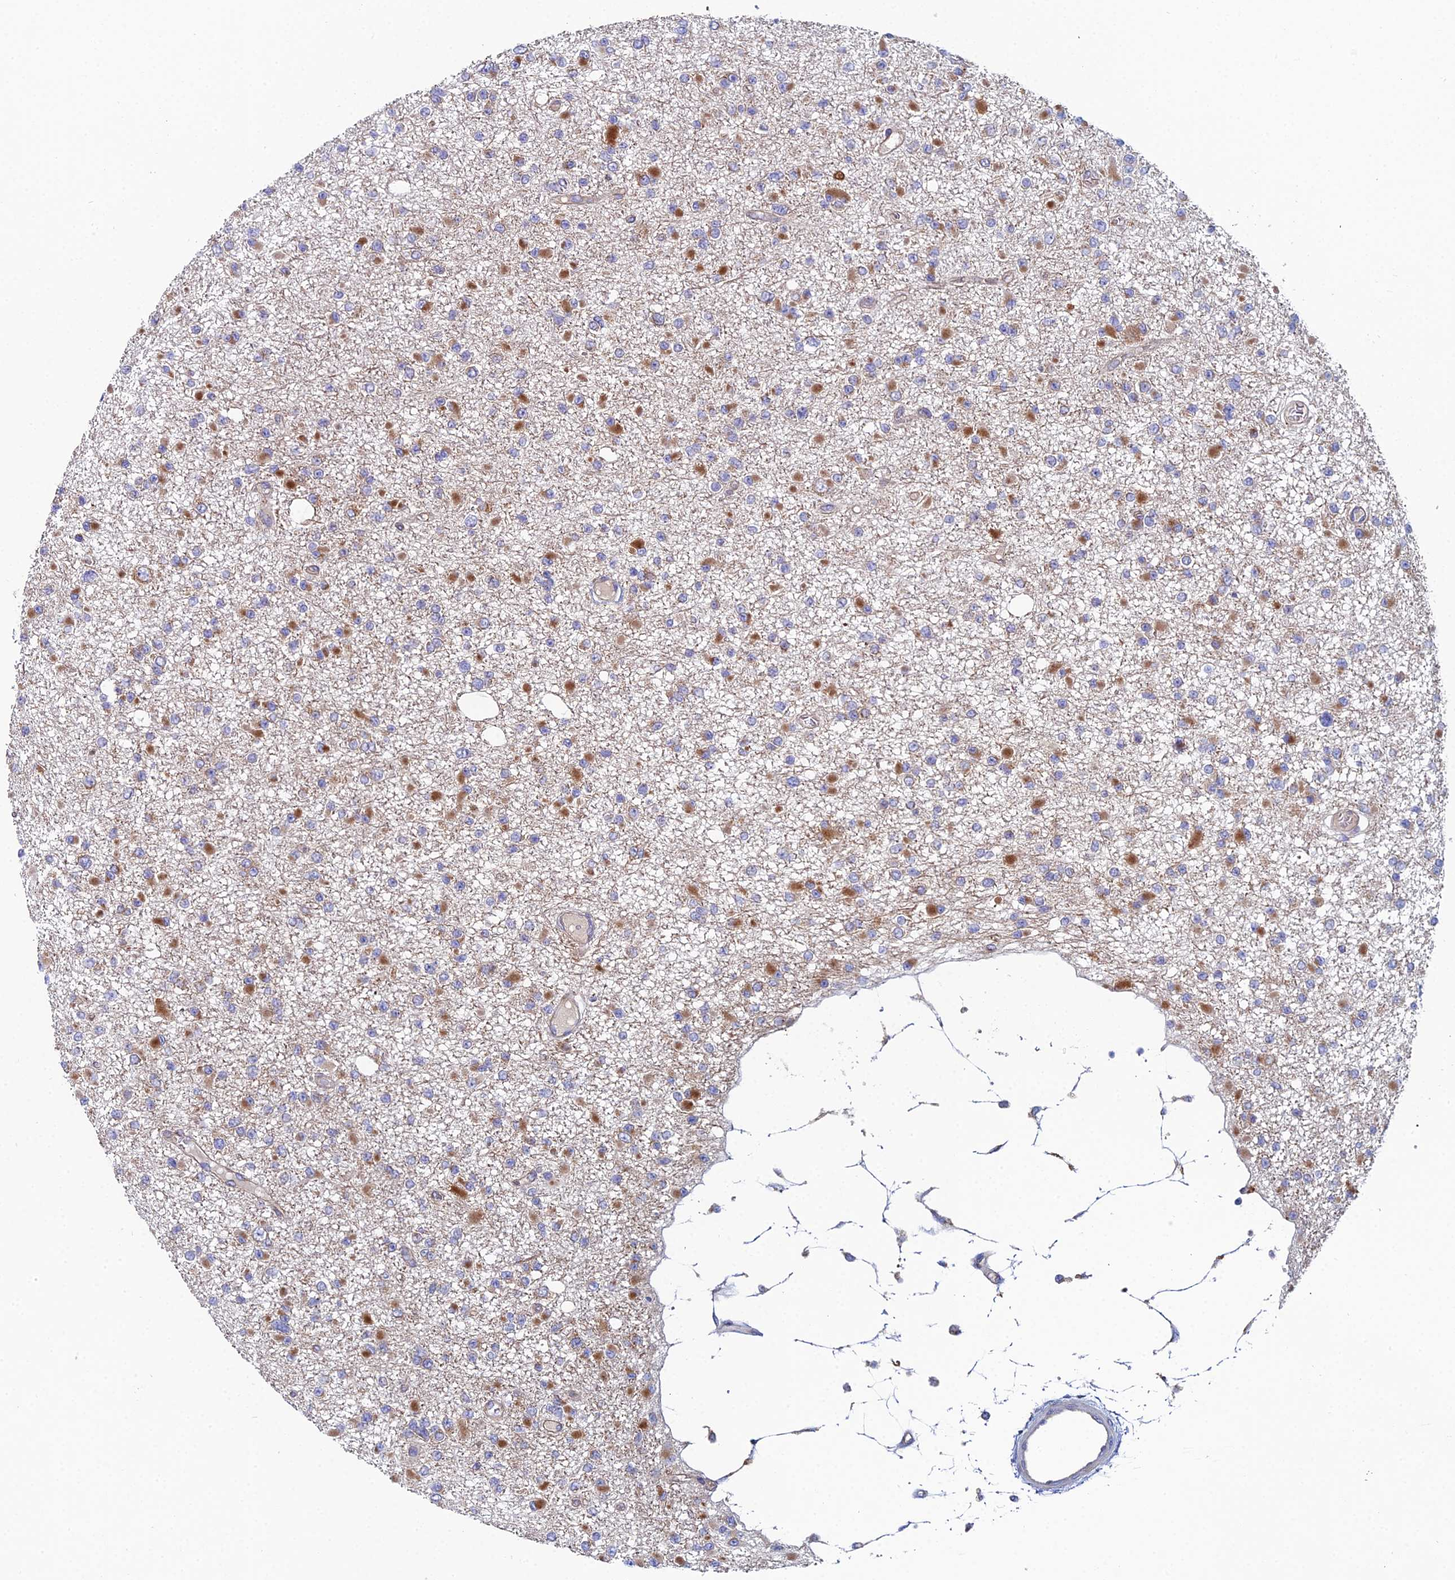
{"staining": {"intensity": "moderate", "quantity": "25%-75%", "location": "cytoplasmic/membranous"}, "tissue": "glioma", "cell_type": "Tumor cells", "image_type": "cancer", "snomed": [{"axis": "morphology", "description": "Glioma, malignant, Low grade"}, {"axis": "topography", "description": "Brain"}], "caption": "Moderate cytoplasmic/membranous positivity for a protein is identified in about 25%-75% of tumor cells of glioma using IHC.", "gene": "CLCN3", "patient": {"sex": "female", "age": 22}}